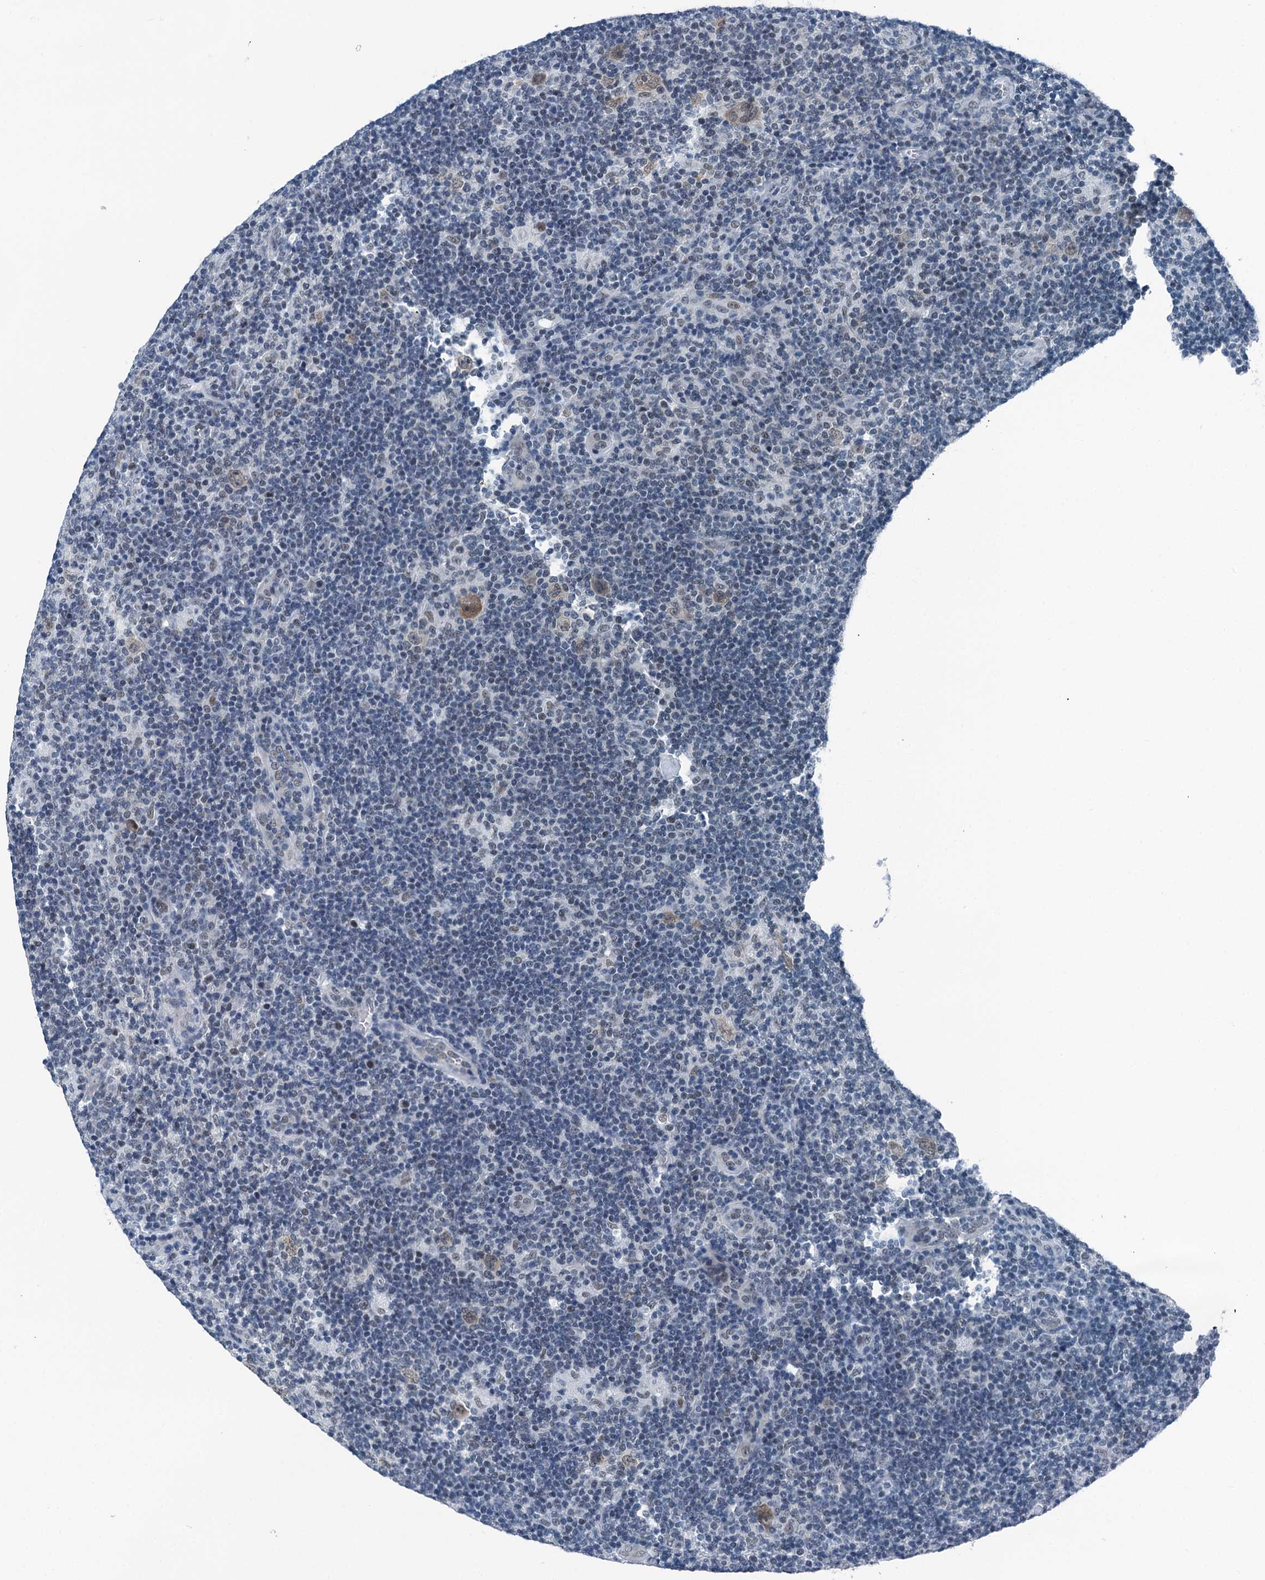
{"staining": {"intensity": "weak", "quantity": ">75%", "location": "nuclear"}, "tissue": "lymphoma", "cell_type": "Tumor cells", "image_type": "cancer", "snomed": [{"axis": "morphology", "description": "Hodgkin's disease, NOS"}, {"axis": "topography", "description": "Lymph node"}], "caption": "The image displays immunohistochemical staining of lymphoma. There is weak nuclear expression is seen in about >75% of tumor cells.", "gene": "TRPT1", "patient": {"sex": "female", "age": 57}}